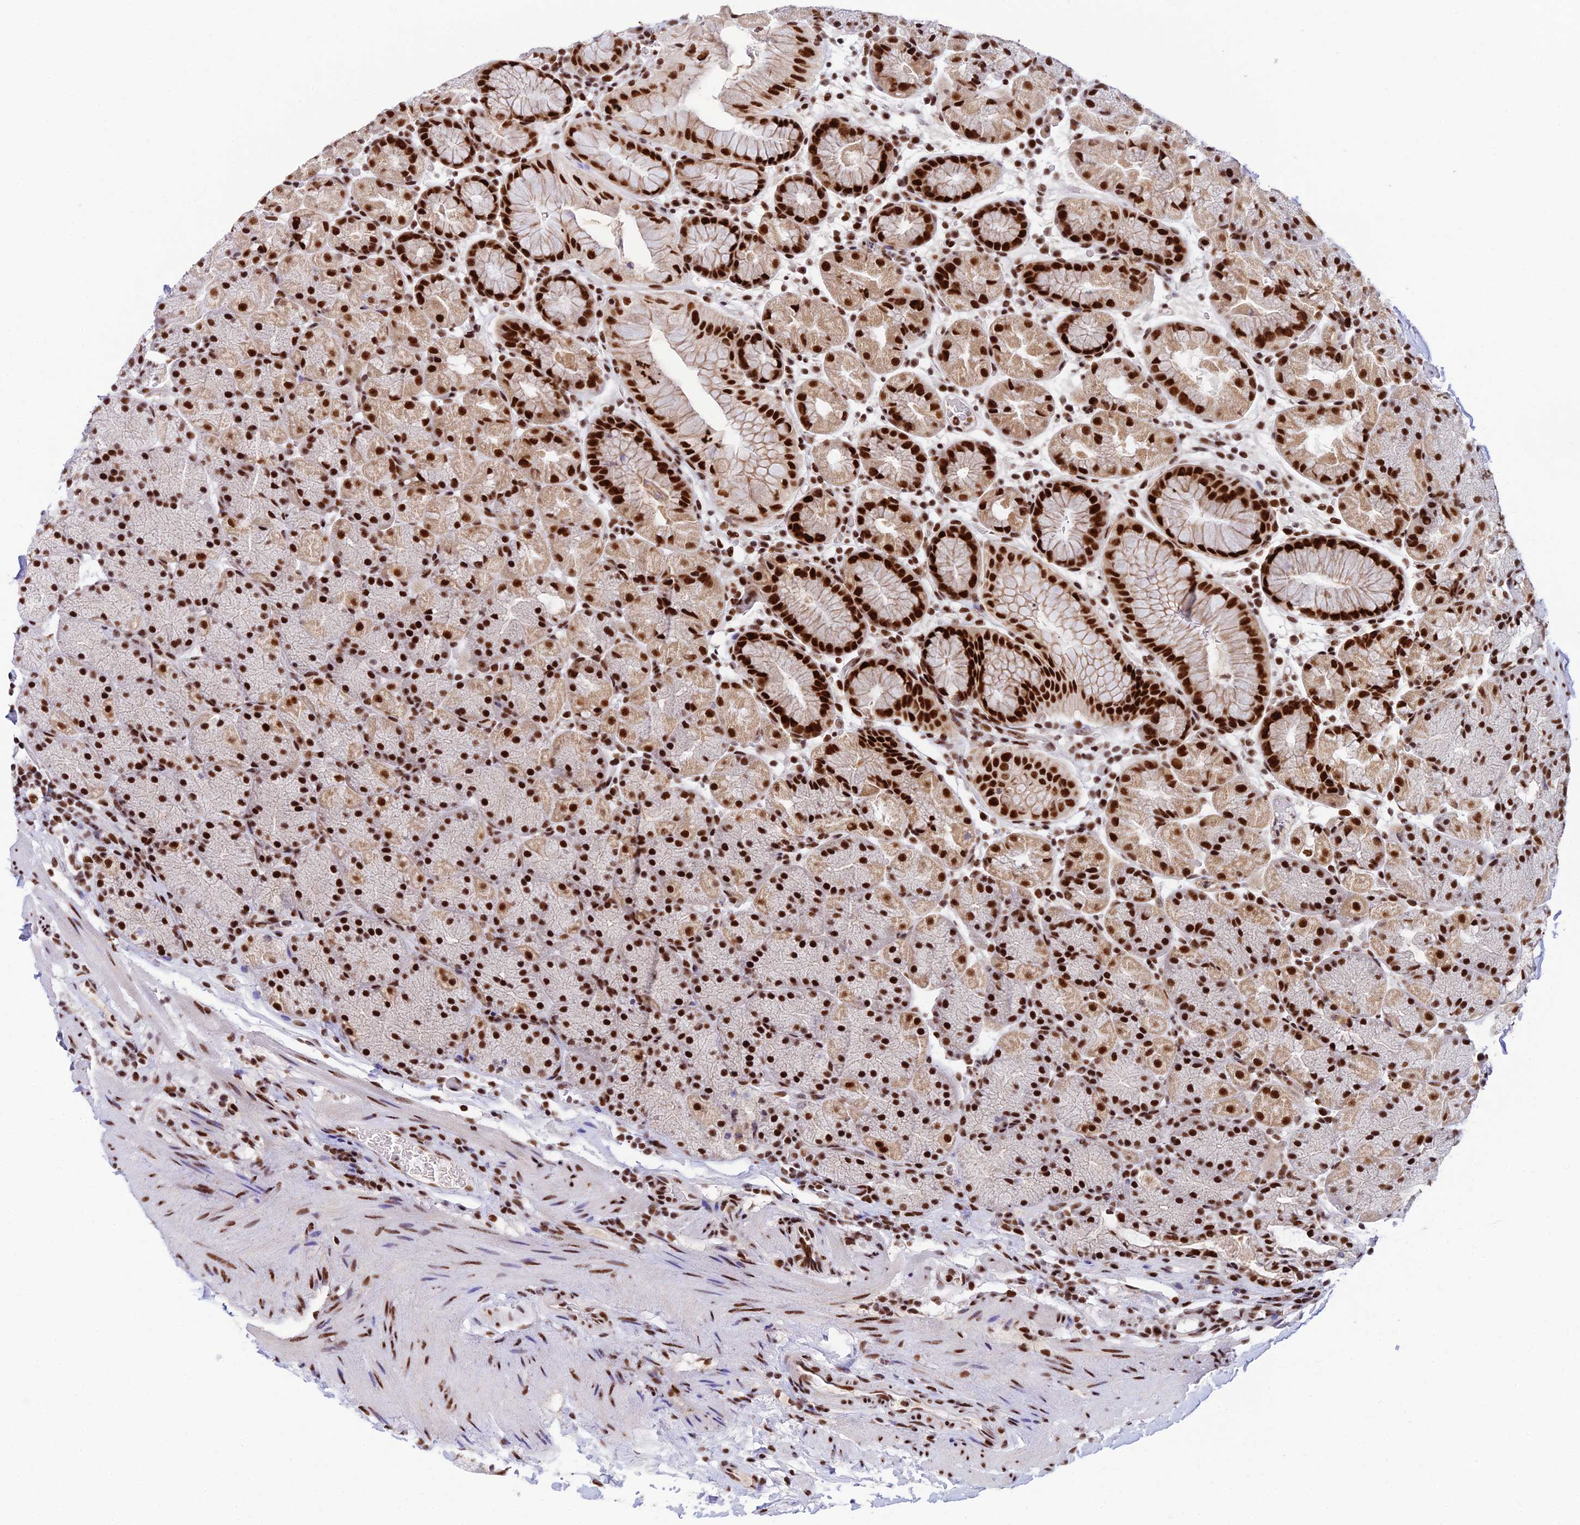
{"staining": {"intensity": "strong", "quantity": ">75%", "location": "nuclear"}, "tissue": "stomach", "cell_type": "Glandular cells", "image_type": "normal", "snomed": [{"axis": "morphology", "description": "Normal tissue, NOS"}, {"axis": "topography", "description": "Stomach, upper"}, {"axis": "topography", "description": "Stomach, lower"}], "caption": "Protein expression analysis of unremarkable stomach demonstrates strong nuclear expression in approximately >75% of glandular cells.", "gene": "USP22", "patient": {"sex": "male", "age": 67}}